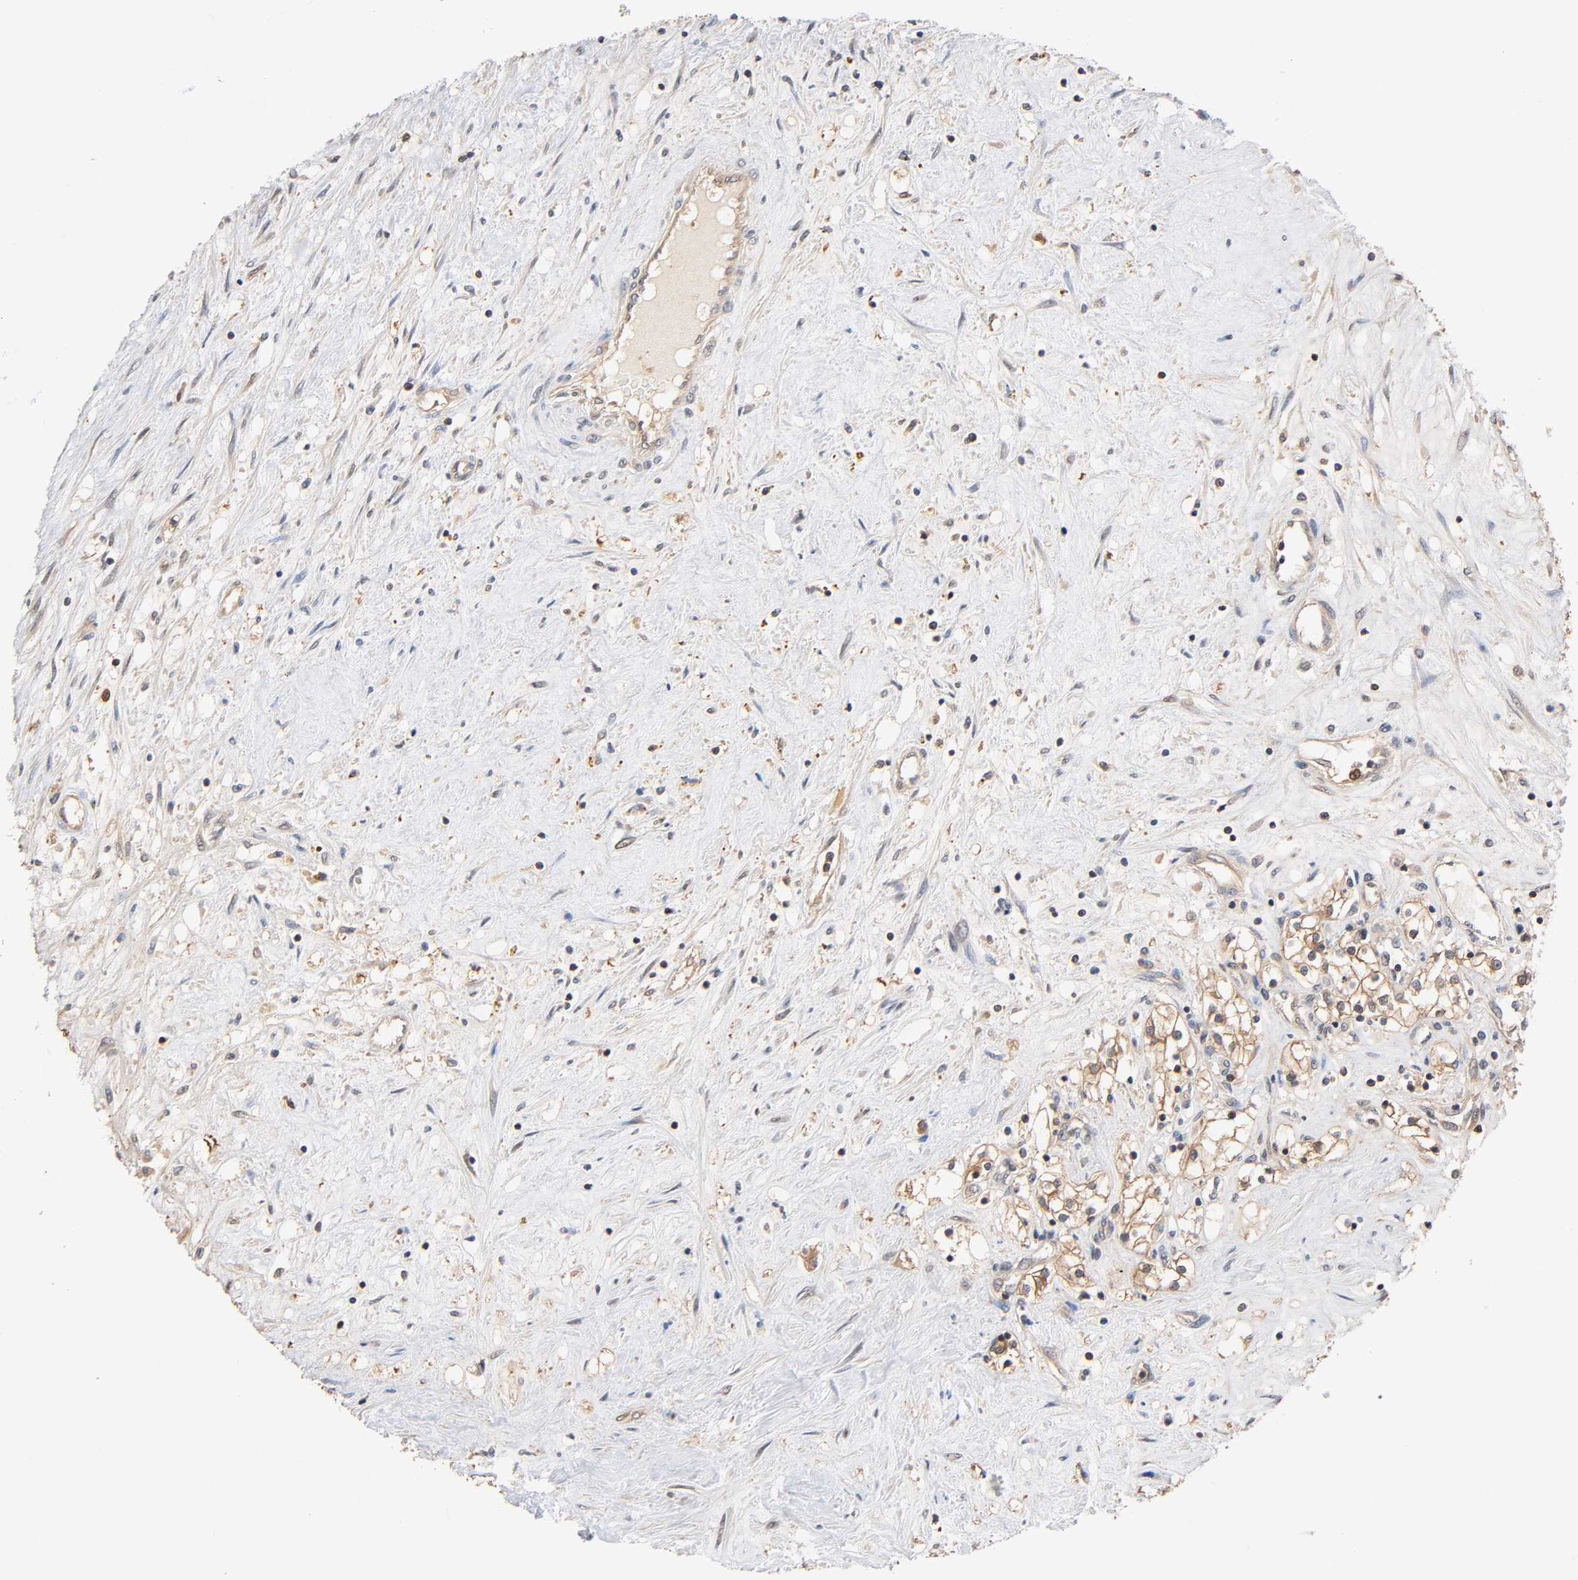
{"staining": {"intensity": "moderate", "quantity": ">75%", "location": "cytoplasmic/membranous"}, "tissue": "renal cancer", "cell_type": "Tumor cells", "image_type": "cancer", "snomed": [{"axis": "morphology", "description": "Adenocarcinoma, NOS"}, {"axis": "topography", "description": "Kidney"}], "caption": "Immunohistochemical staining of human renal cancer reveals moderate cytoplasmic/membranous protein expression in approximately >75% of tumor cells.", "gene": "ALDOA", "patient": {"sex": "male", "age": 68}}